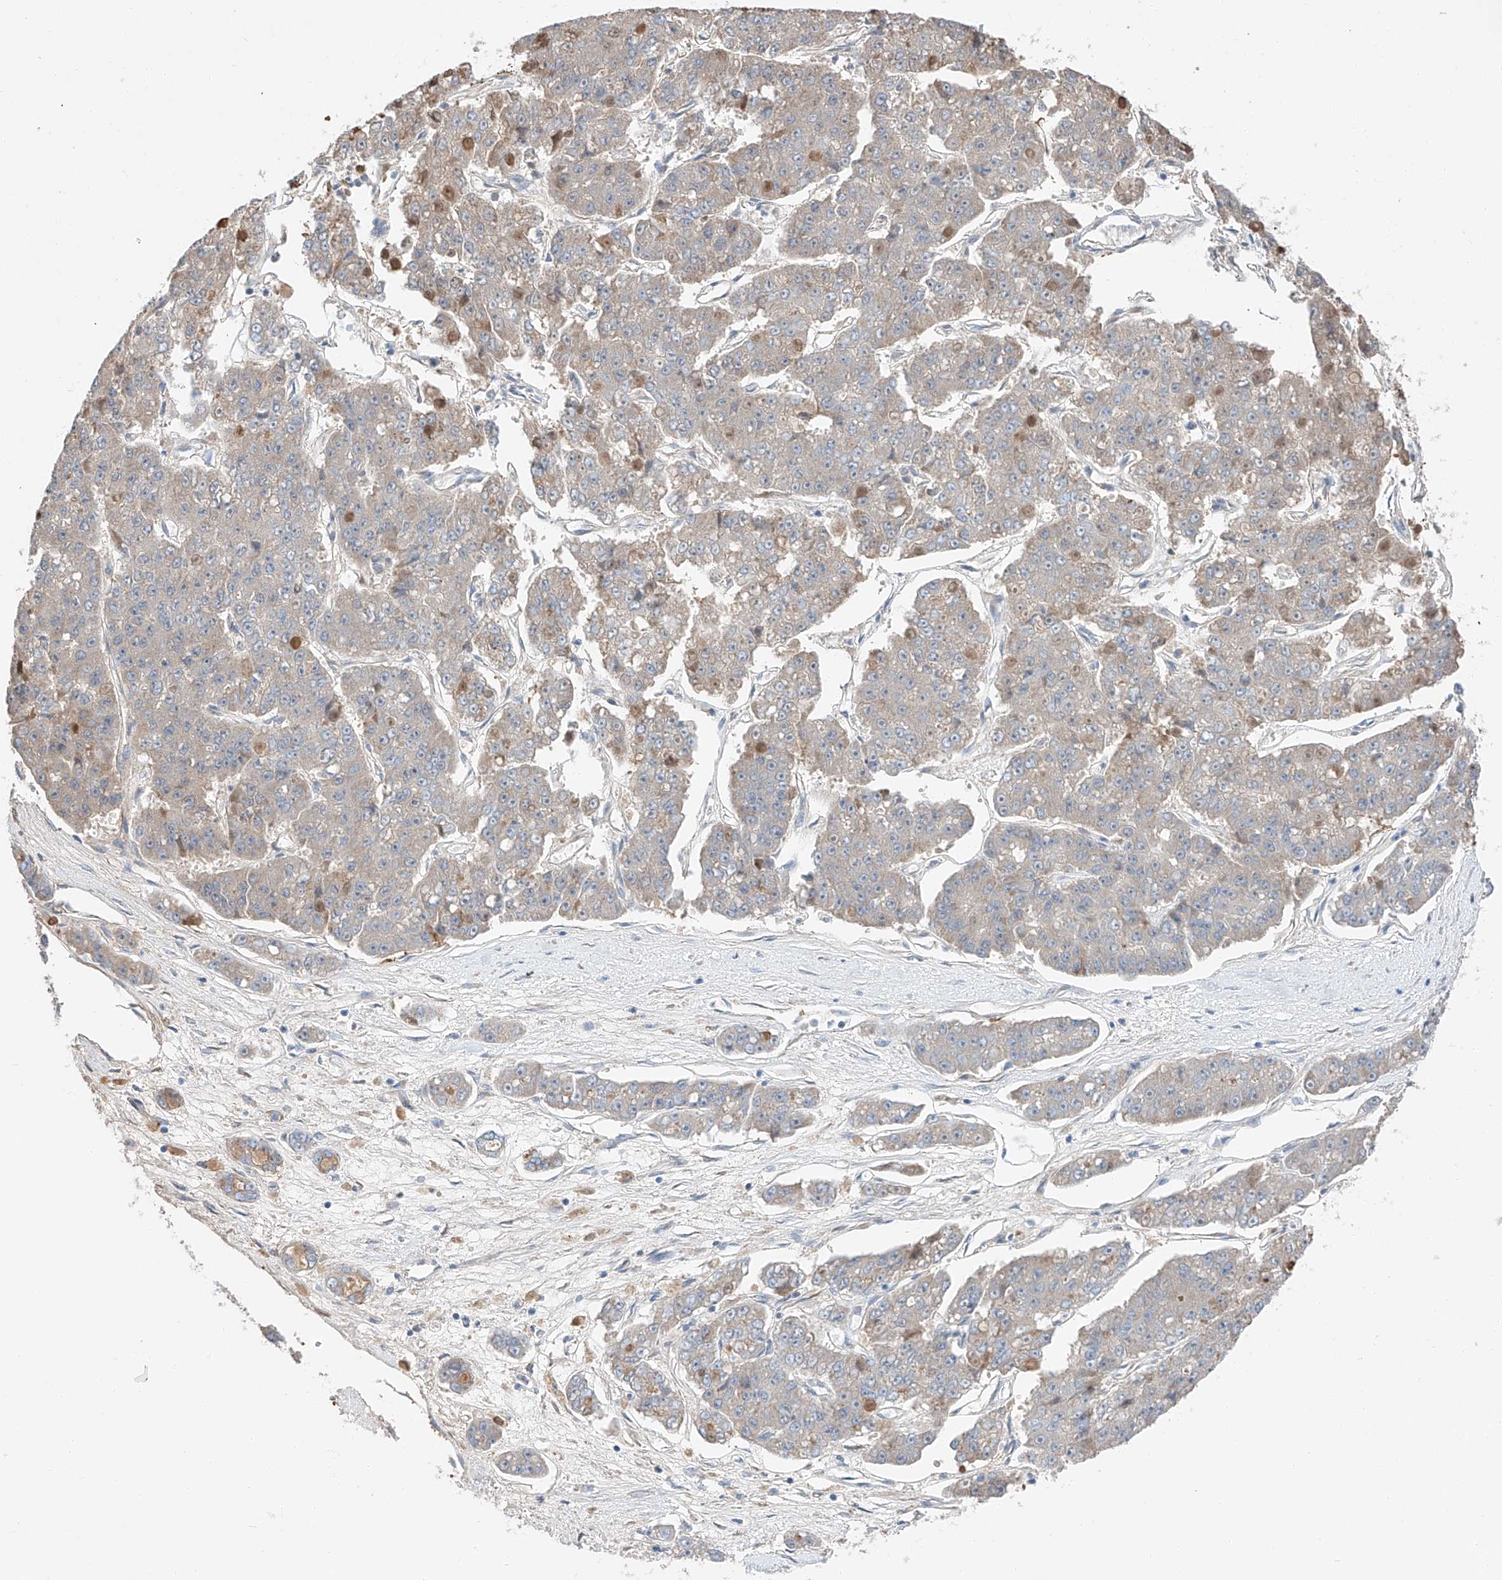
{"staining": {"intensity": "negative", "quantity": "none", "location": "none"}, "tissue": "pancreatic cancer", "cell_type": "Tumor cells", "image_type": "cancer", "snomed": [{"axis": "morphology", "description": "Adenocarcinoma, NOS"}, {"axis": "topography", "description": "Pancreas"}], "caption": "Immunohistochemistry (IHC) micrograph of neoplastic tissue: human pancreatic adenocarcinoma stained with DAB demonstrates no significant protein expression in tumor cells.", "gene": "RUSC1", "patient": {"sex": "male", "age": 50}}